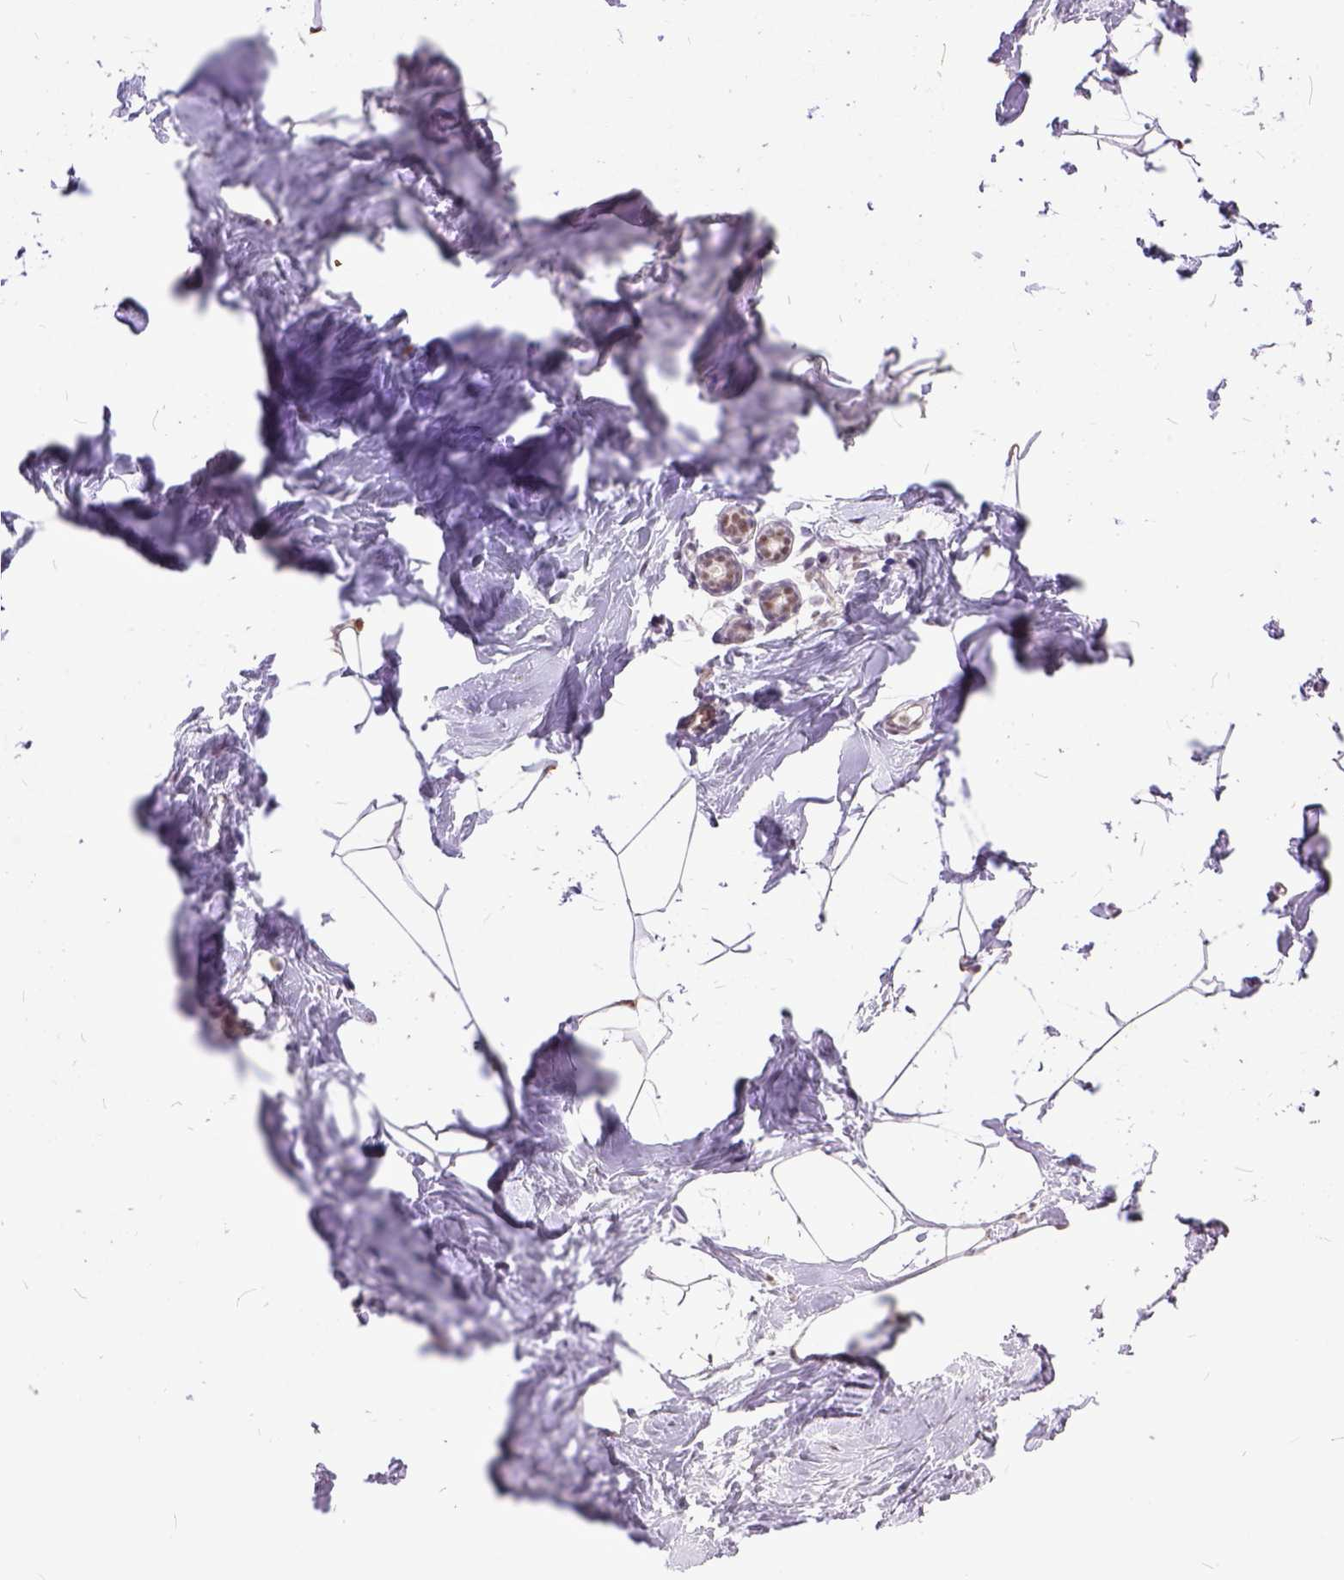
{"staining": {"intensity": "moderate", "quantity": ">75%", "location": "nuclear"}, "tissue": "breast", "cell_type": "Adipocytes", "image_type": "normal", "snomed": [{"axis": "morphology", "description": "Normal tissue, NOS"}, {"axis": "topography", "description": "Breast"}], "caption": "A histopathology image of human breast stained for a protein reveals moderate nuclear brown staining in adipocytes. (DAB (3,3'-diaminobenzidine) IHC, brown staining for protein, blue staining for nuclei).", "gene": "ERCC1", "patient": {"sex": "female", "age": 32}}